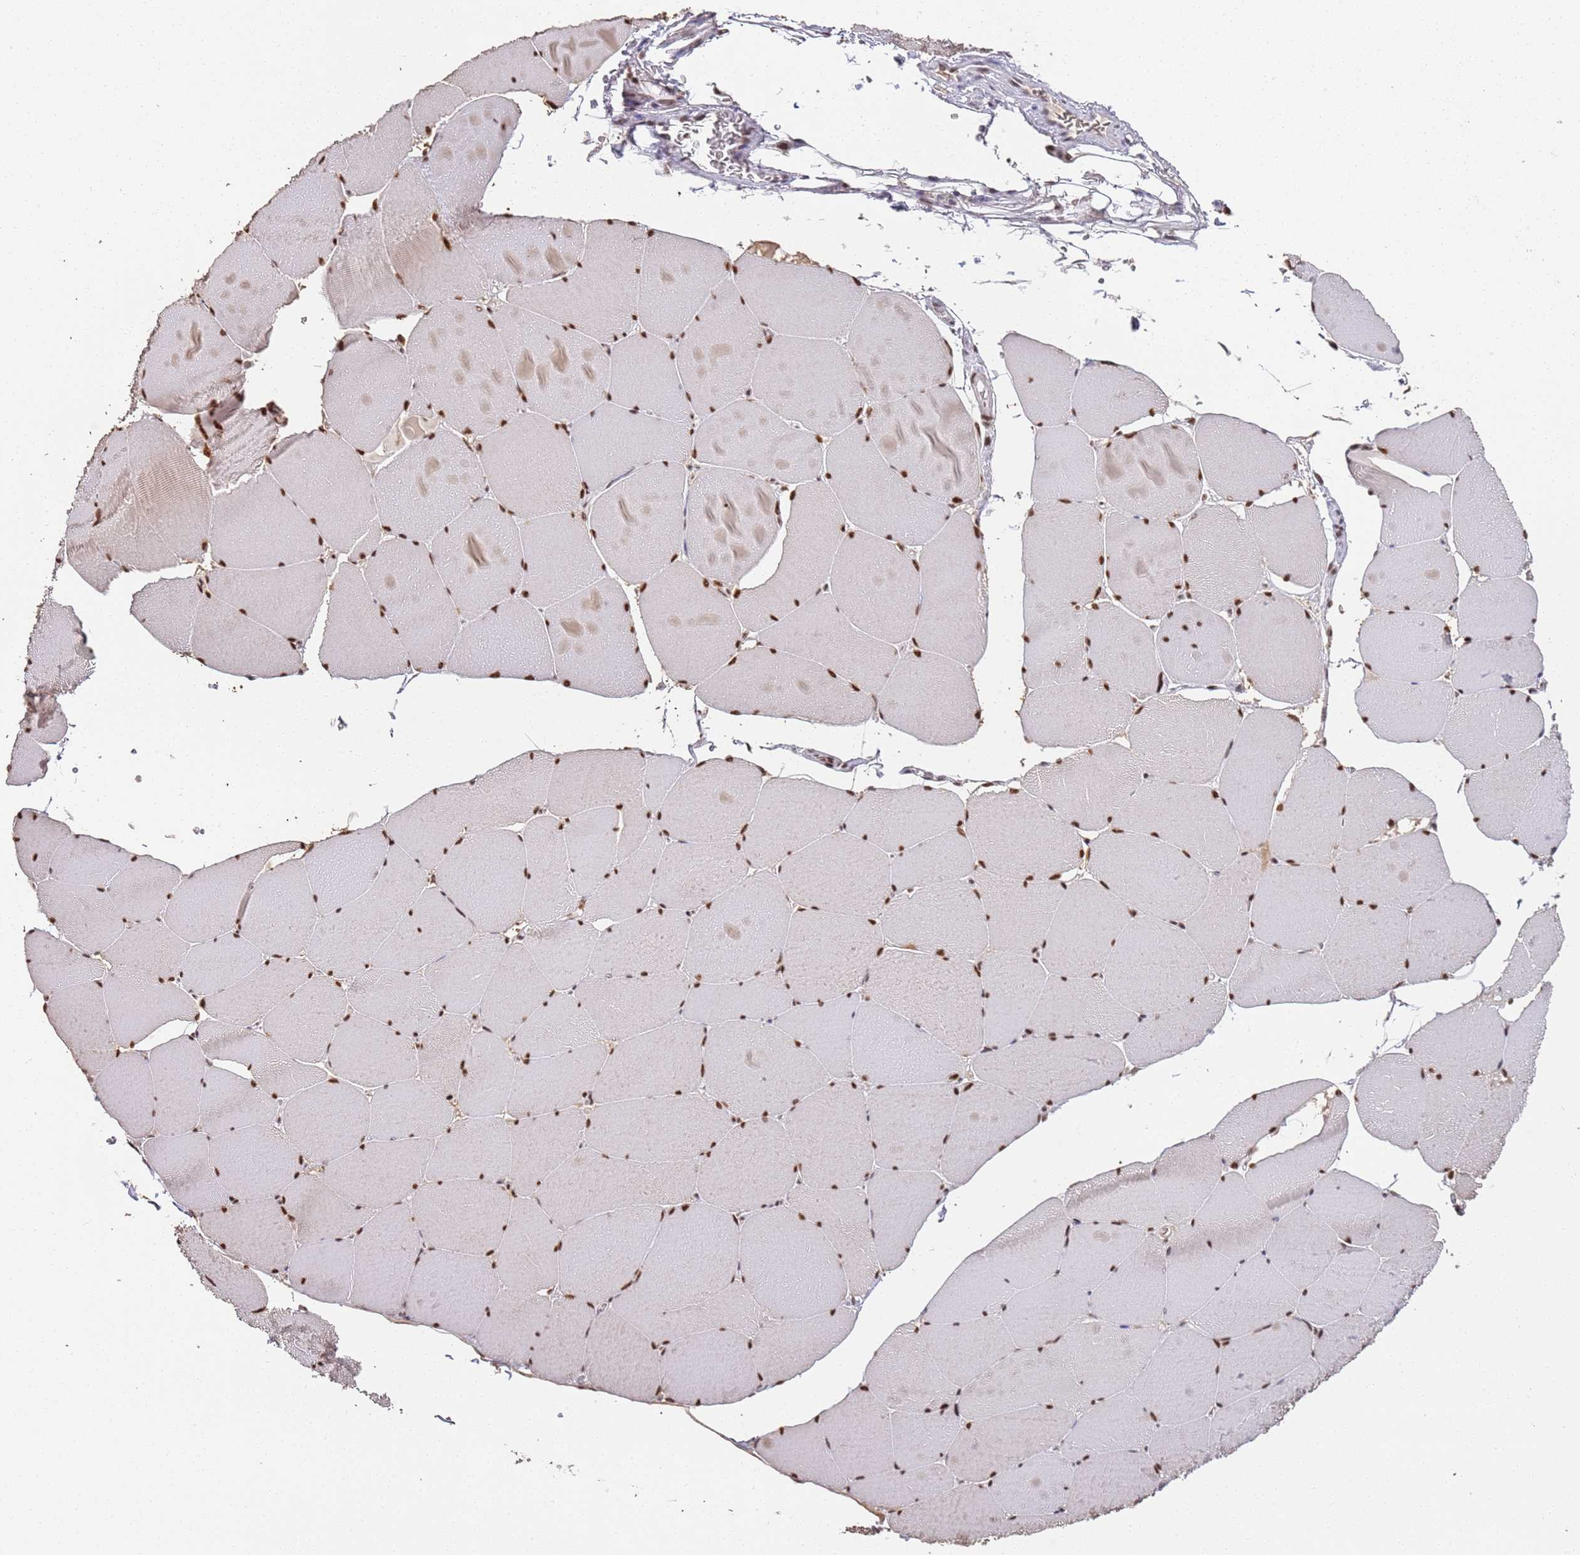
{"staining": {"intensity": "moderate", "quantity": ">75%", "location": "nuclear"}, "tissue": "skeletal muscle", "cell_type": "Myocytes", "image_type": "normal", "snomed": [{"axis": "morphology", "description": "Normal tissue, NOS"}, {"axis": "topography", "description": "Skeletal muscle"}, {"axis": "topography", "description": "Head-Neck"}], "caption": "Immunohistochemical staining of unremarkable skeletal muscle reveals moderate nuclear protein expression in about >75% of myocytes.", "gene": "AKAP8L", "patient": {"sex": "male", "age": 66}}